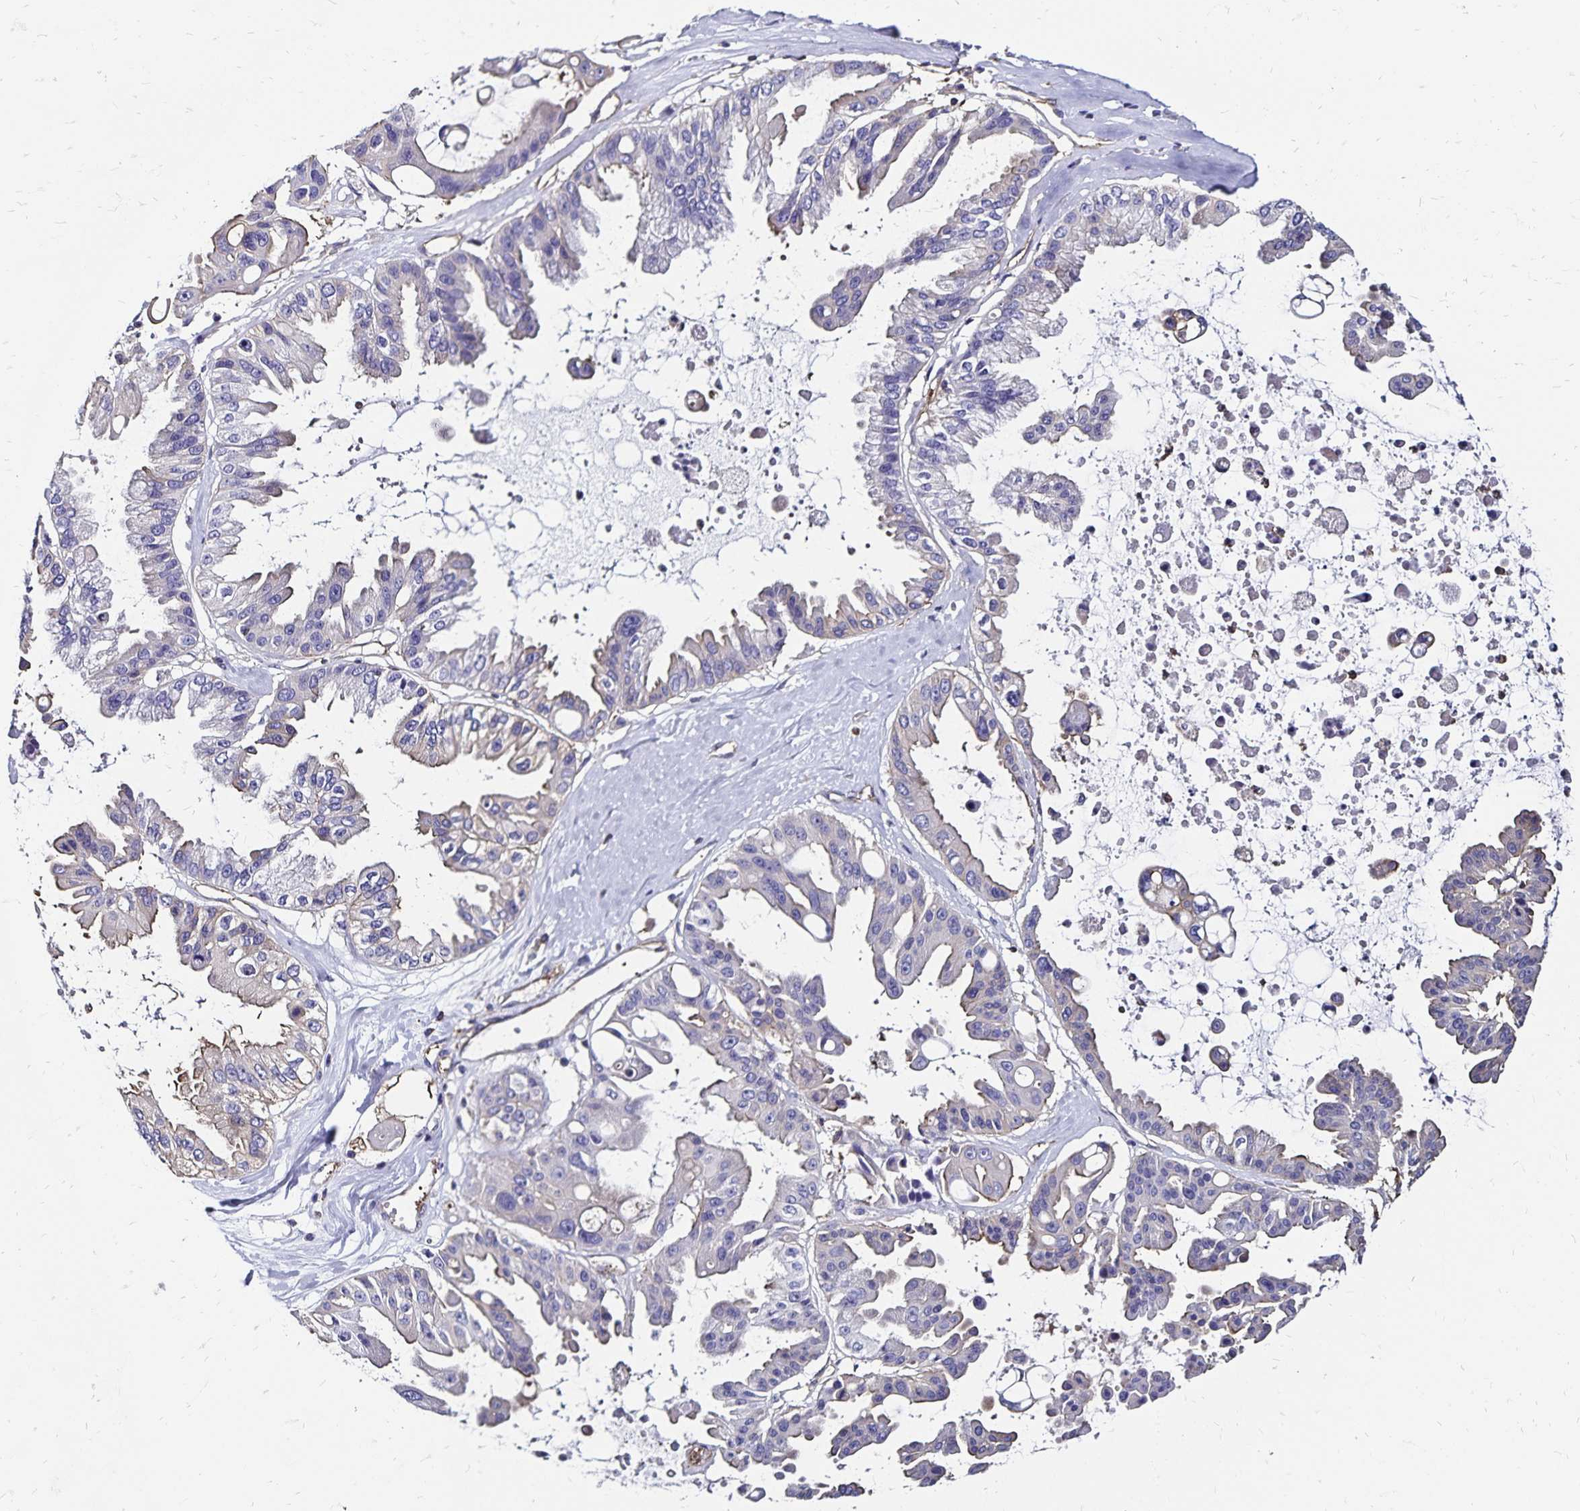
{"staining": {"intensity": "negative", "quantity": "none", "location": "none"}, "tissue": "ovarian cancer", "cell_type": "Tumor cells", "image_type": "cancer", "snomed": [{"axis": "morphology", "description": "Cystadenocarcinoma, serous, NOS"}, {"axis": "topography", "description": "Ovary"}], "caption": "Human serous cystadenocarcinoma (ovarian) stained for a protein using immunohistochemistry (IHC) shows no positivity in tumor cells.", "gene": "RPRML", "patient": {"sex": "female", "age": 56}}